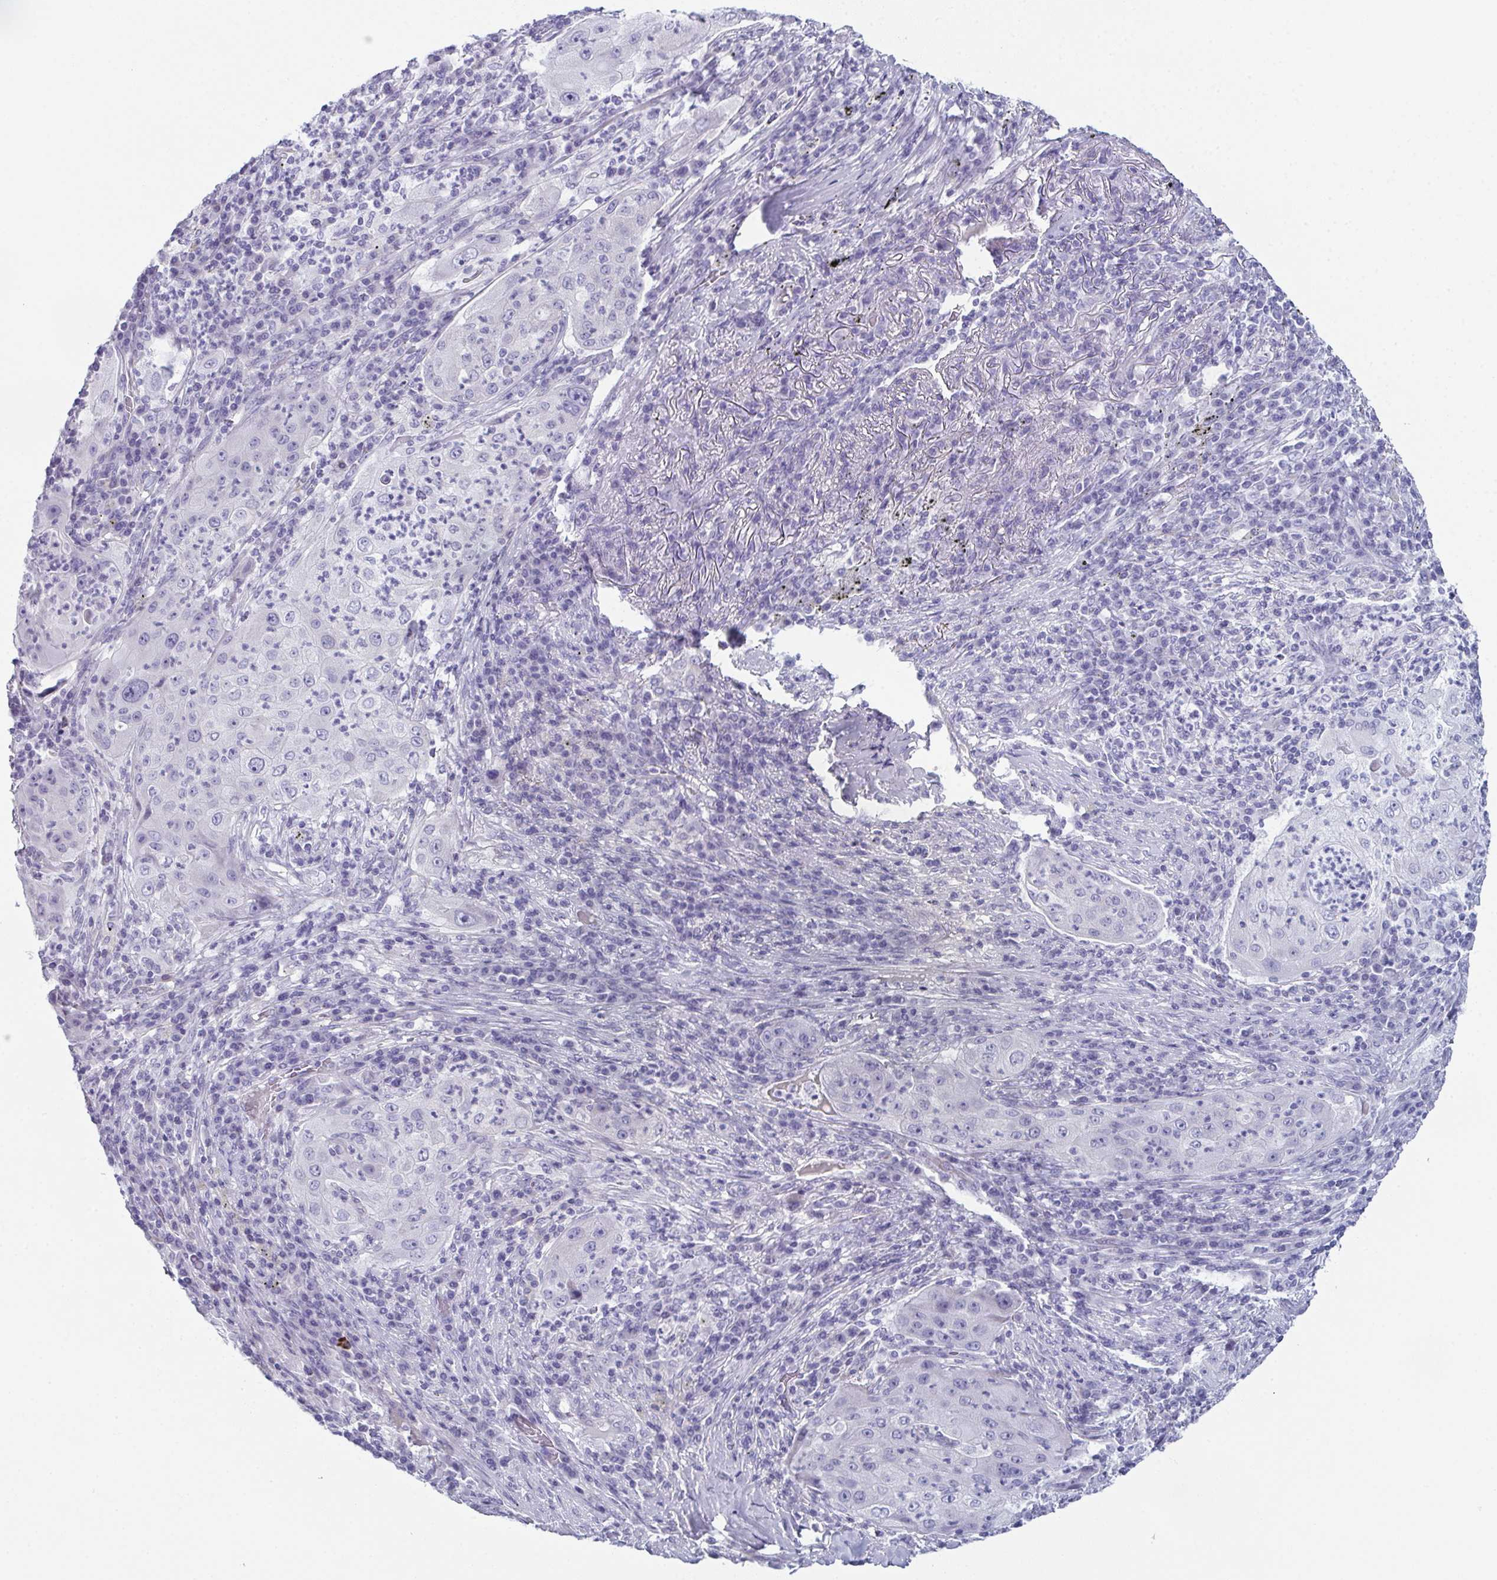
{"staining": {"intensity": "negative", "quantity": "none", "location": "none"}, "tissue": "lung cancer", "cell_type": "Tumor cells", "image_type": "cancer", "snomed": [{"axis": "morphology", "description": "Squamous cell carcinoma, NOS"}, {"axis": "topography", "description": "Lung"}], "caption": "The immunohistochemistry (IHC) micrograph has no significant positivity in tumor cells of lung squamous cell carcinoma tissue. (Brightfield microscopy of DAB IHC at high magnification).", "gene": "ENKUR", "patient": {"sex": "female", "age": 59}}